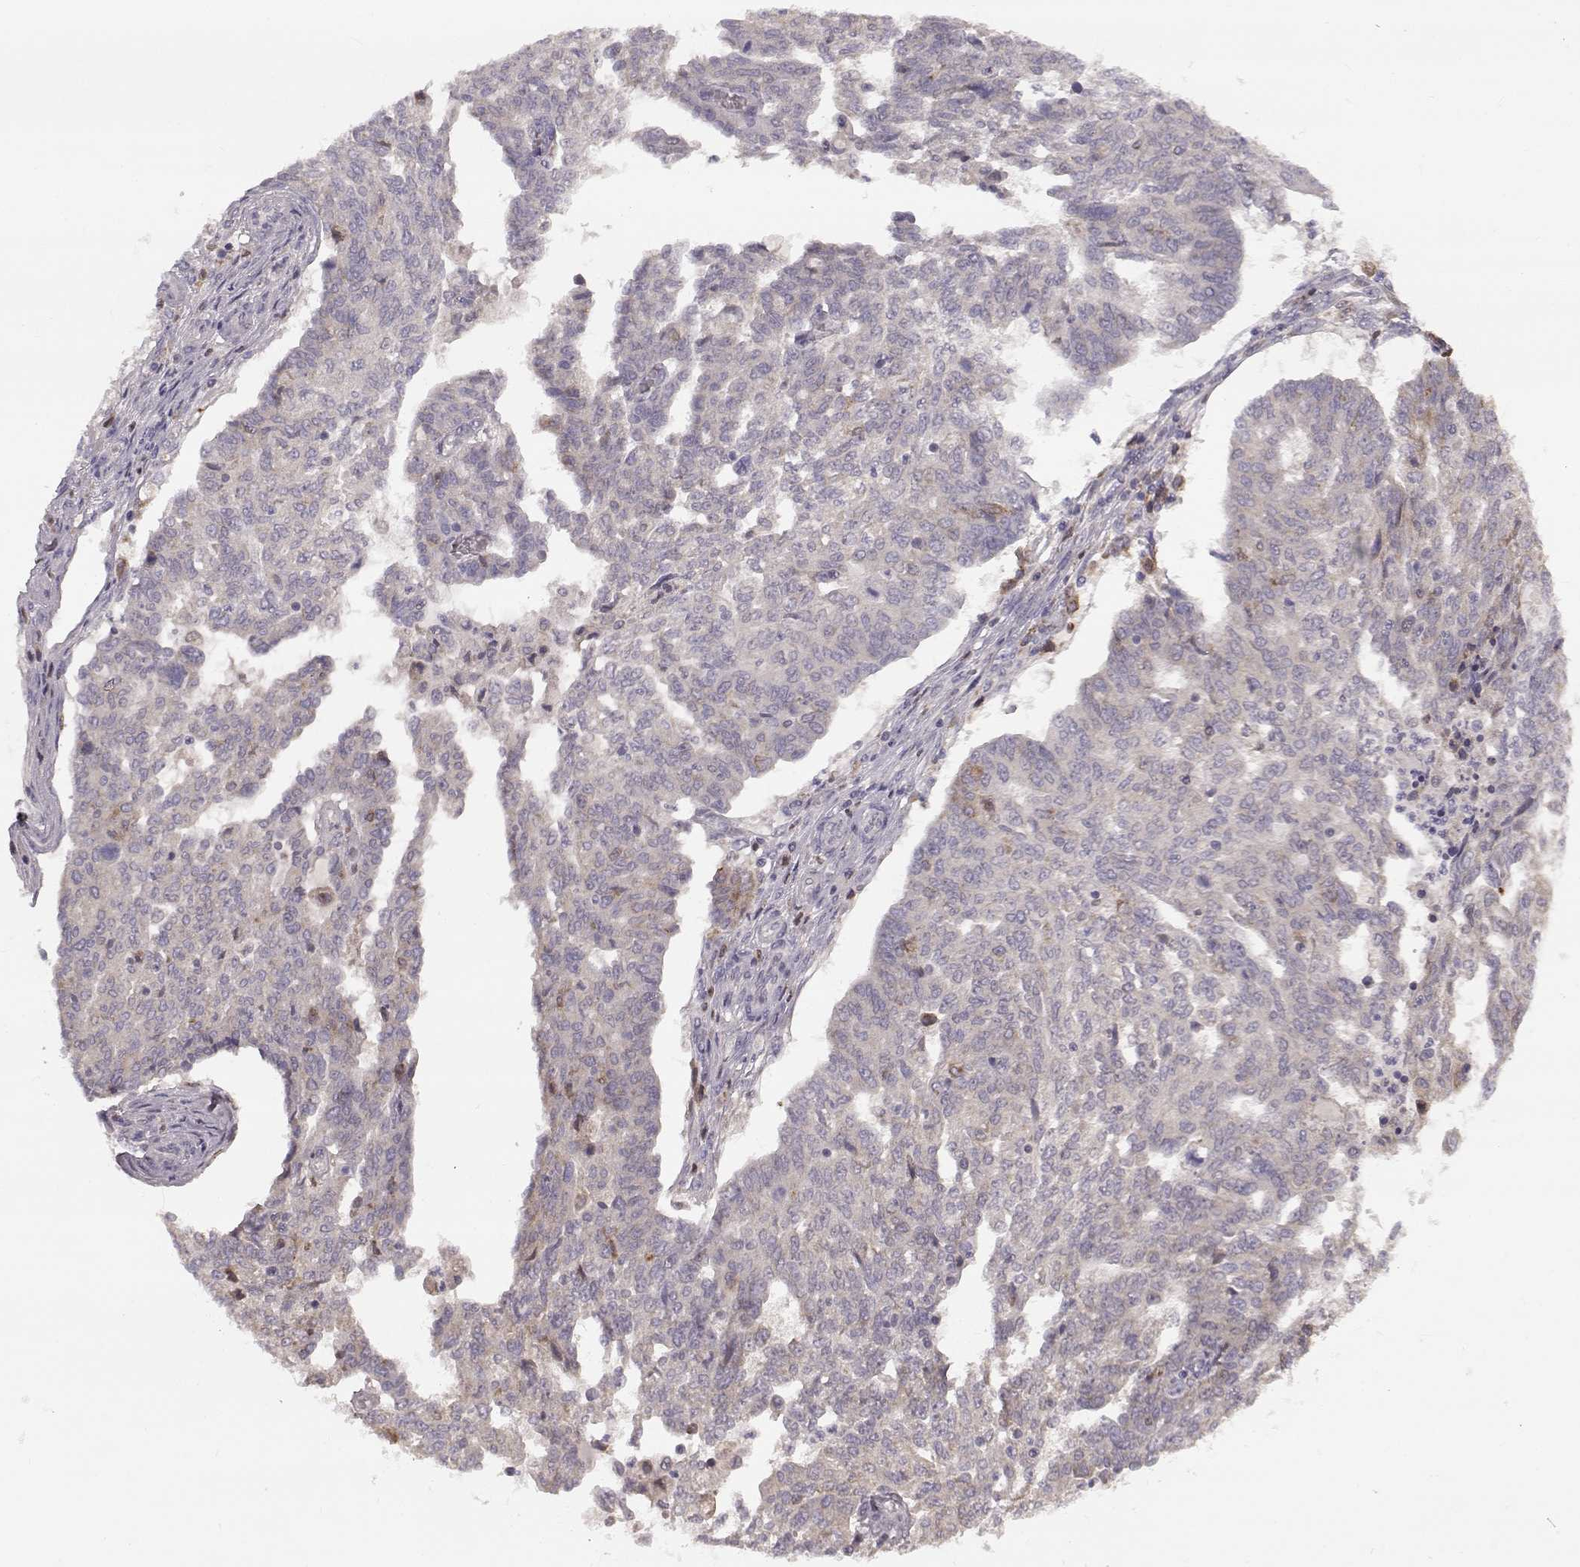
{"staining": {"intensity": "negative", "quantity": "none", "location": "none"}, "tissue": "ovarian cancer", "cell_type": "Tumor cells", "image_type": "cancer", "snomed": [{"axis": "morphology", "description": "Cystadenocarcinoma, serous, NOS"}, {"axis": "topography", "description": "Ovary"}], "caption": "A micrograph of ovarian cancer (serous cystadenocarcinoma) stained for a protein demonstrates no brown staining in tumor cells.", "gene": "SPAG17", "patient": {"sex": "female", "age": 67}}